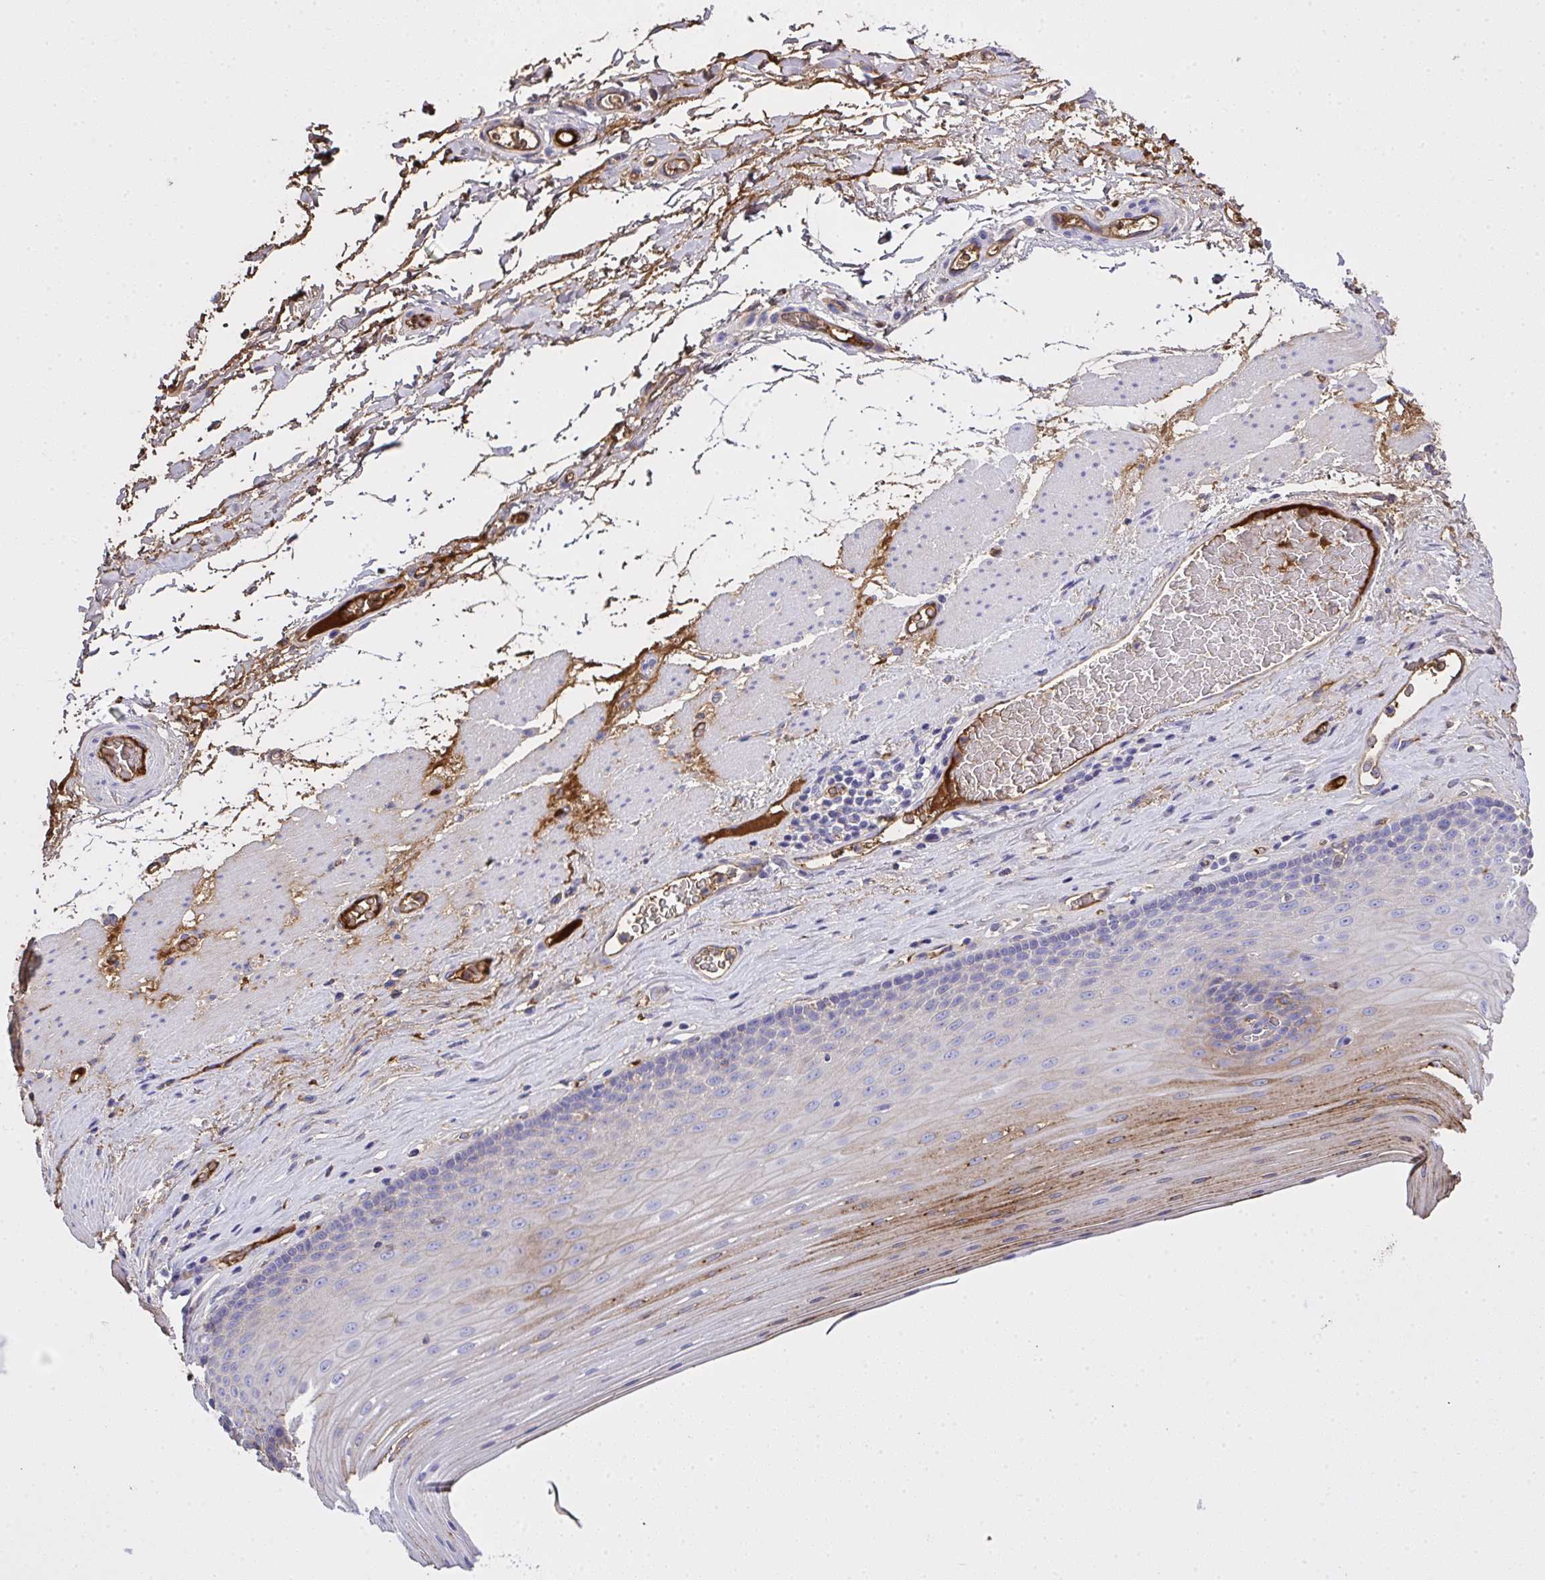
{"staining": {"intensity": "strong", "quantity": "<25%", "location": "cytoplasmic/membranous"}, "tissue": "esophagus", "cell_type": "Squamous epithelial cells", "image_type": "normal", "snomed": [{"axis": "morphology", "description": "Normal tissue, NOS"}, {"axis": "topography", "description": "Esophagus"}], "caption": "Esophagus stained with IHC reveals strong cytoplasmic/membranous staining in approximately <25% of squamous epithelial cells.", "gene": "ZNF813", "patient": {"sex": "male", "age": 62}}